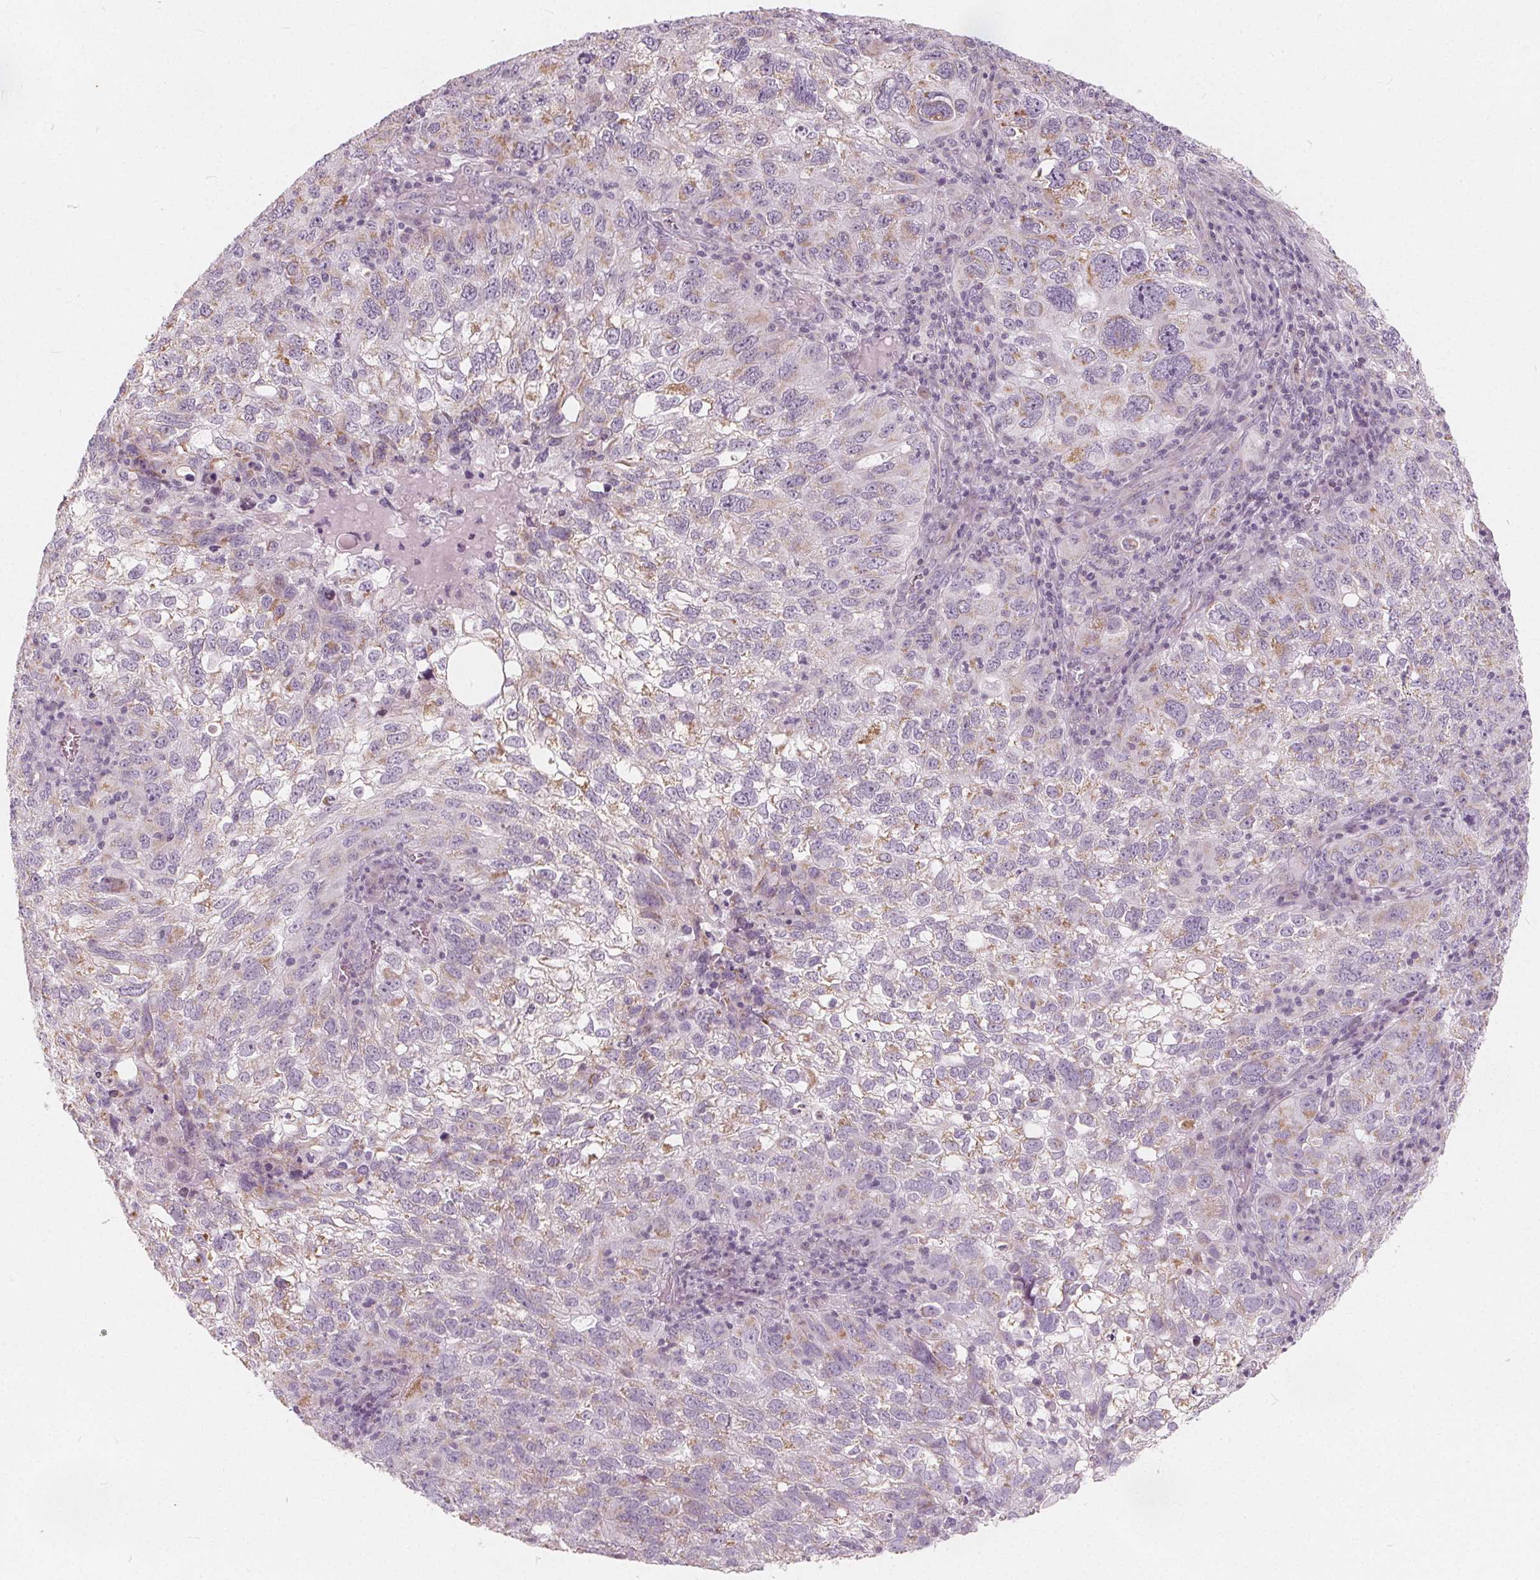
{"staining": {"intensity": "weak", "quantity": "<25%", "location": "cytoplasmic/membranous"}, "tissue": "cervical cancer", "cell_type": "Tumor cells", "image_type": "cancer", "snomed": [{"axis": "morphology", "description": "Squamous cell carcinoma, NOS"}, {"axis": "topography", "description": "Cervix"}], "caption": "DAB immunohistochemical staining of human squamous cell carcinoma (cervical) exhibits no significant staining in tumor cells.", "gene": "NUP210L", "patient": {"sex": "female", "age": 55}}